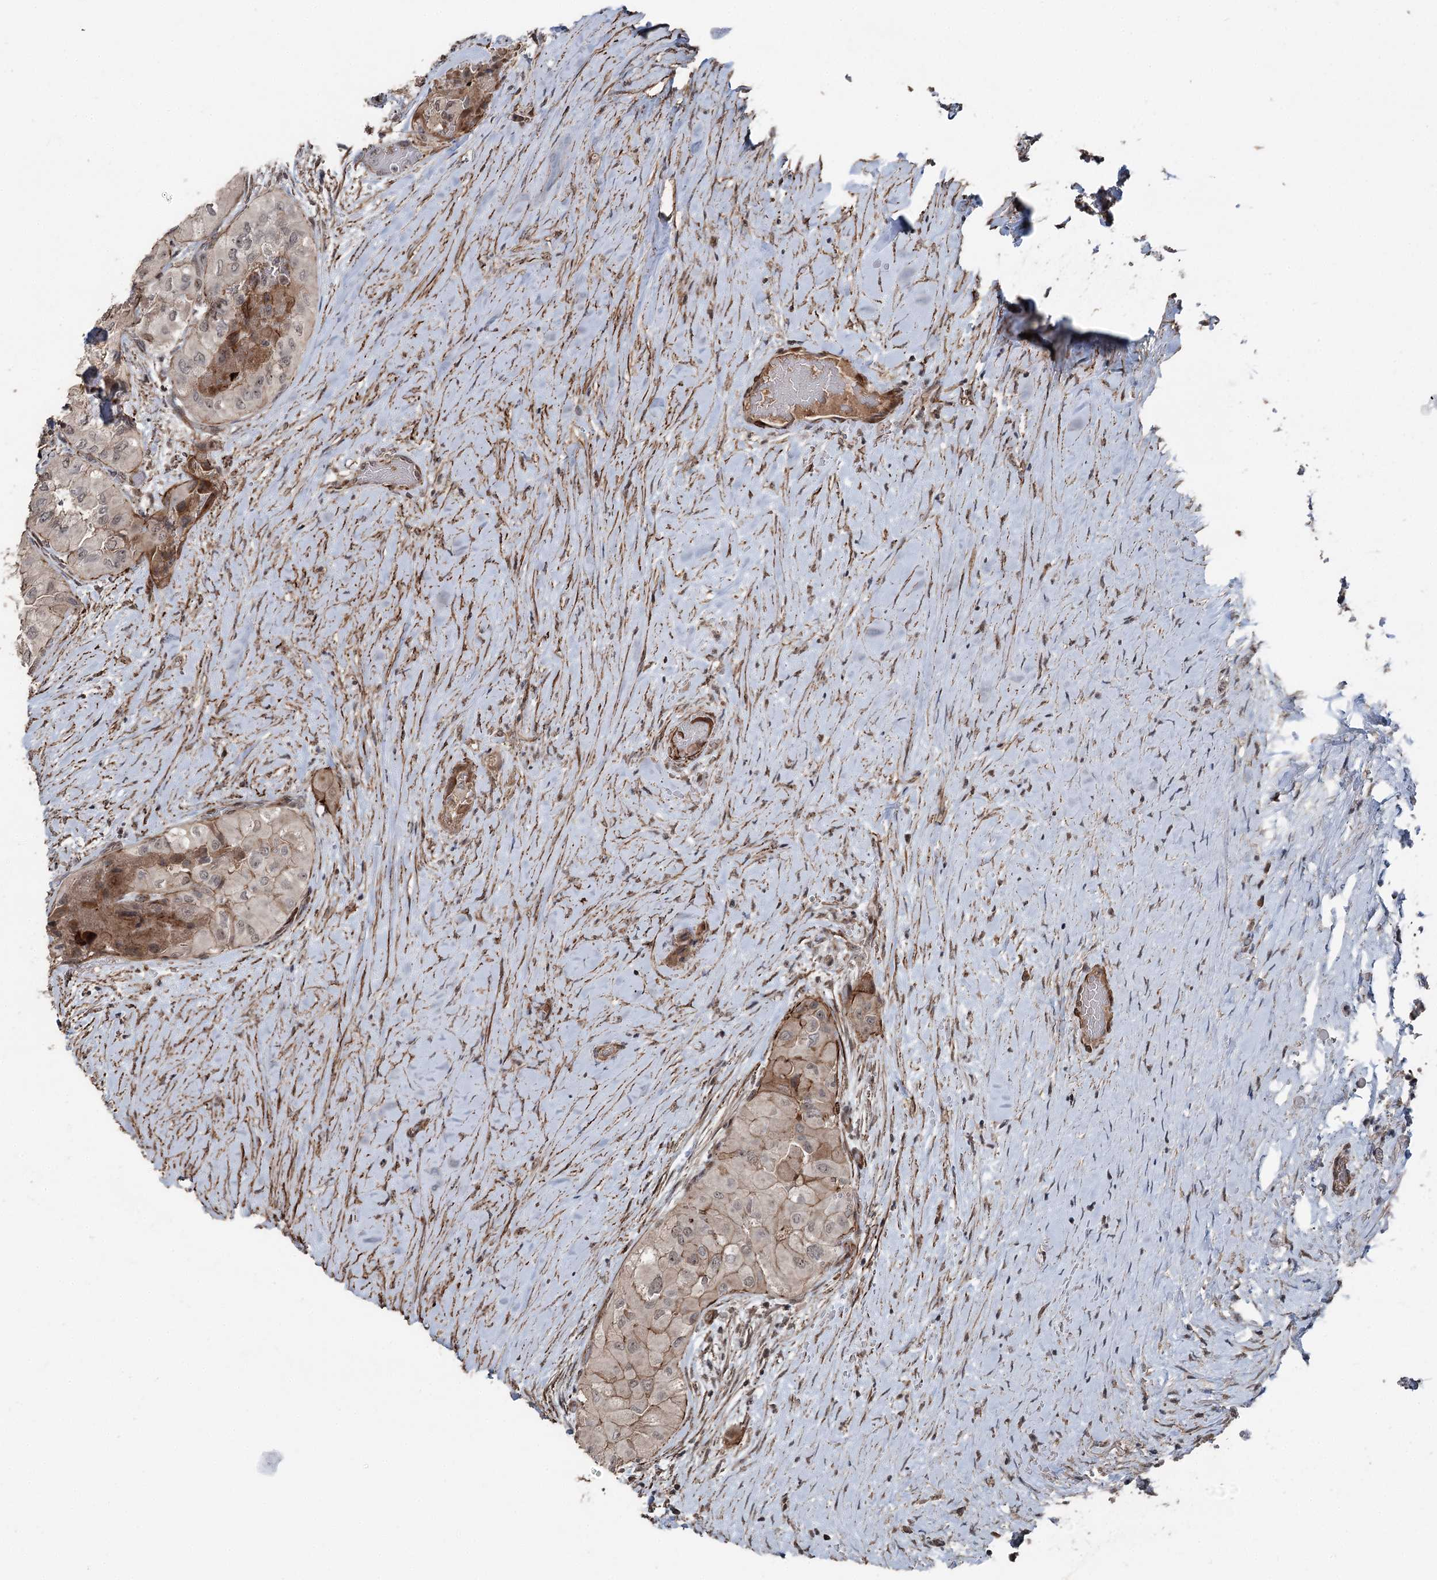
{"staining": {"intensity": "weak", "quantity": "25%-75%", "location": "cytoplasmic/membranous"}, "tissue": "thyroid cancer", "cell_type": "Tumor cells", "image_type": "cancer", "snomed": [{"axis": "morphology", "description": "Papillary adenocarcinoma, NOS"}, {"axis": "topography", "description": "Thyroid gland"}], "caption": "Thyroid cancer (papillary adenocarcinoma) stained for a protein (brown) displays weak cytoplasmic/membranous positive positivity in approximately 25%-75% of tumor cells.", "gene": "CCDC82", "patient": {"sex": "female", "age": 59}}